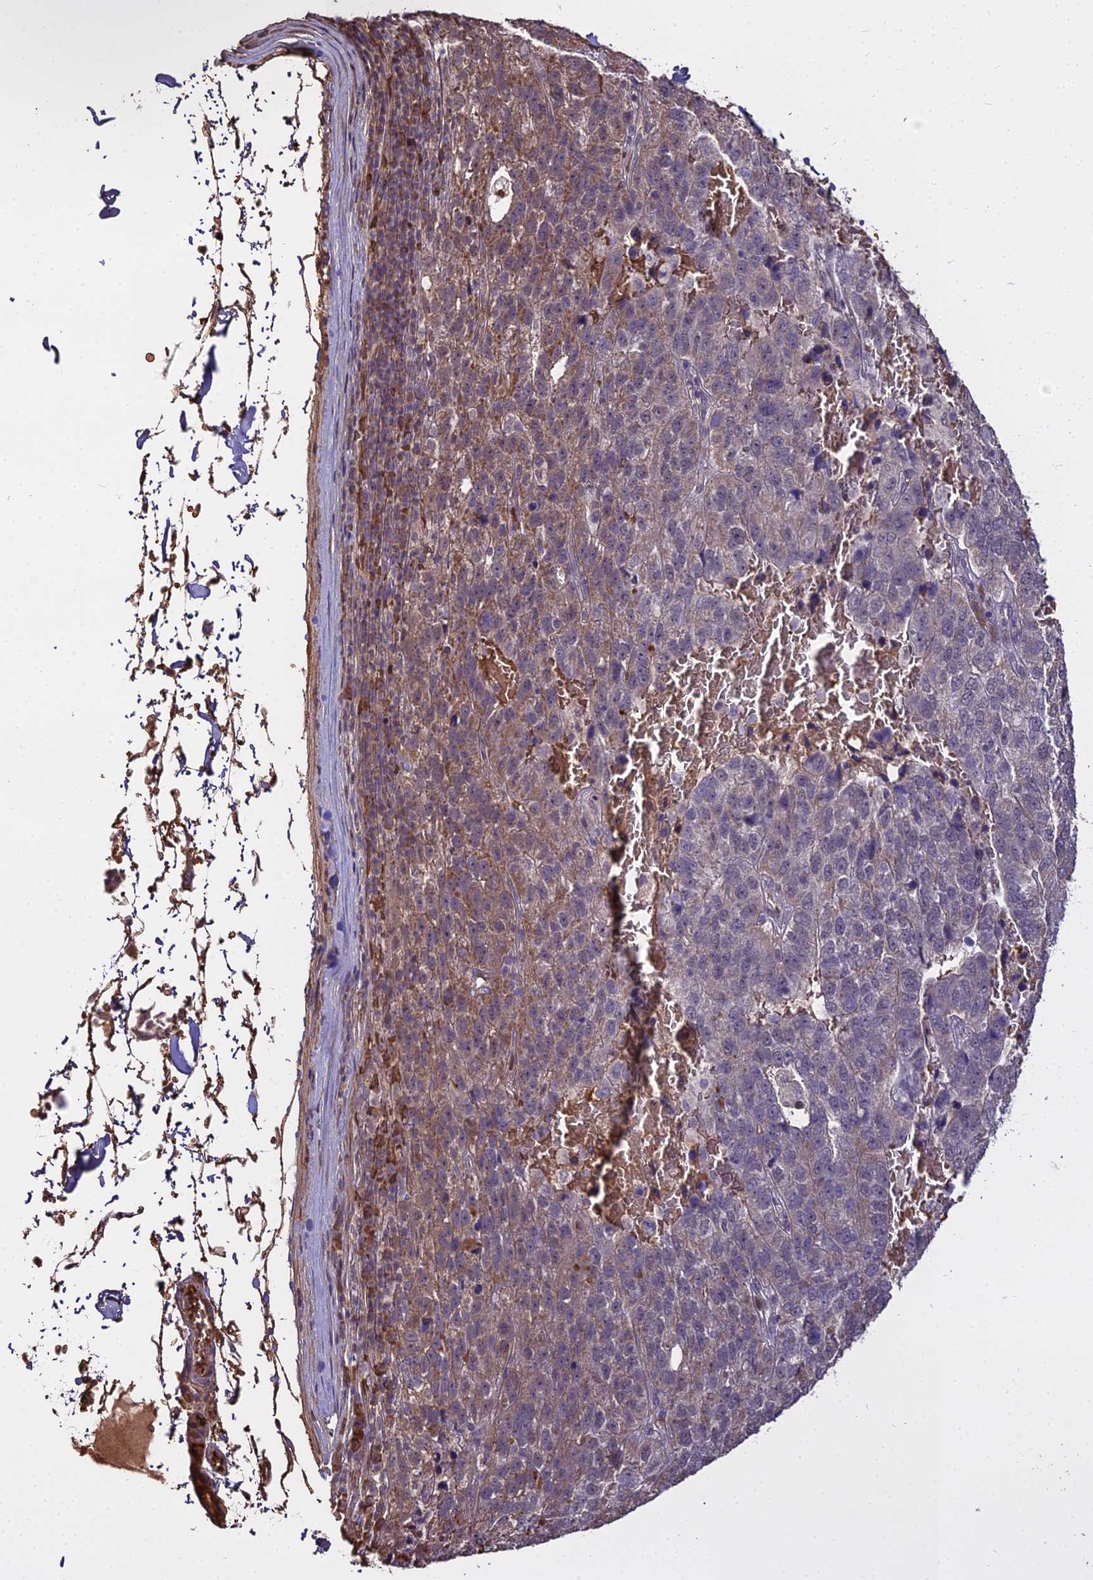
{"staining": {"intensity": "moderate", "quantity": "<25%", "location": "cytoplasmic/membranous"}, "tissue": "pancreatic cancer", "cell_type": "Tumor cells", "image_type": "cancer", "snomed": [{"axis": "morphology", "description": "Adenocarcinoma, NOS"}, {"axis": "topography", "description": "Pancreas"}], "caption": "Moderate cytoplasmic/membranous expression for a protein is appreciated in about <25% of tumor cells of adenocarcinoma (pancreatic) using immunohistochemistry (IHC).", "gene": "ZDBF2", "patient": {"sex": "female", "age": 61}}